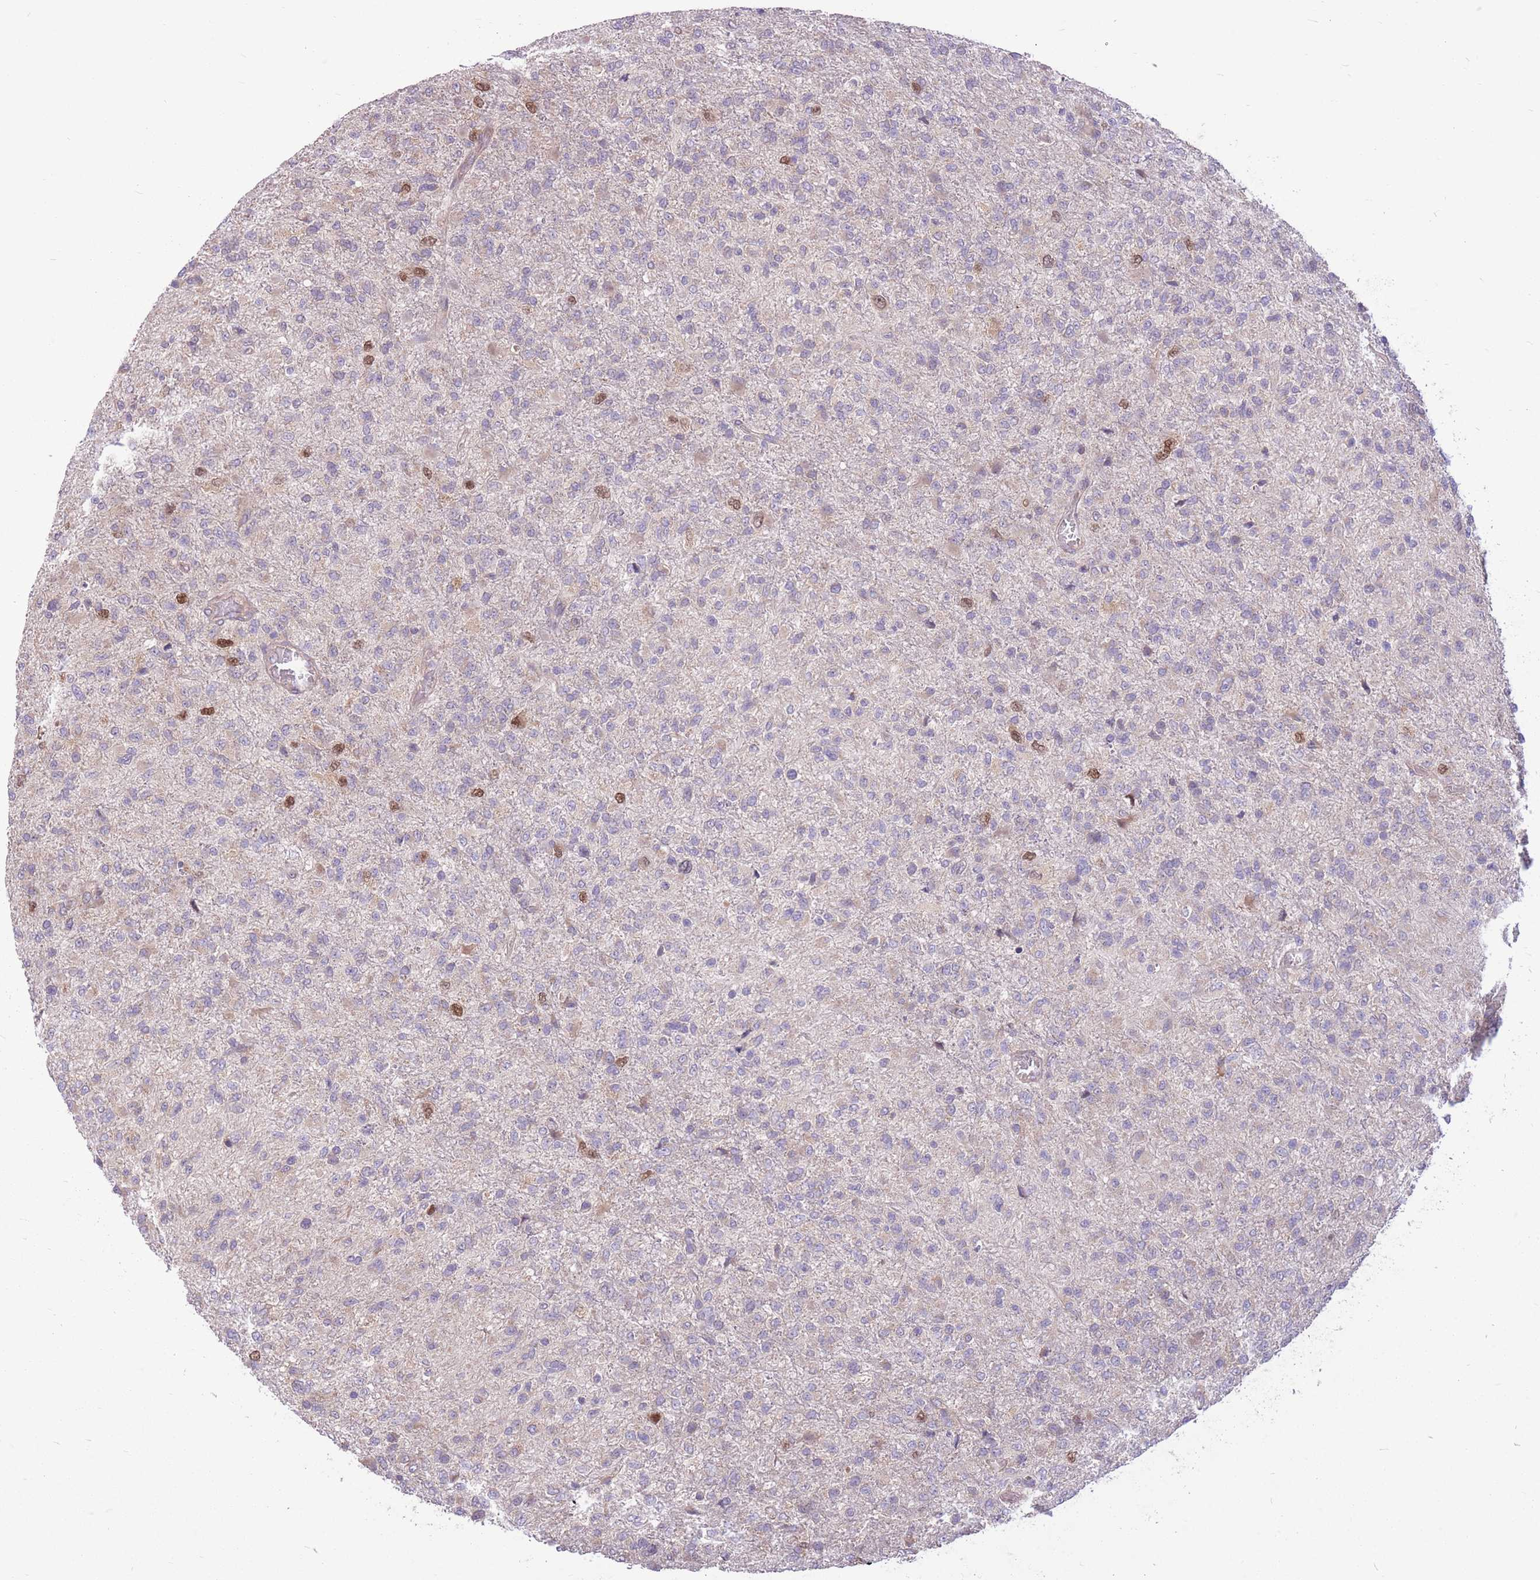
{"staining": {"intensity": "moderate", "quantity": "<25%", "location": "nuclear"}, "tissue": "glioma", "cell_type": "Tumor cells", "image_type": "cancer", "snomed": [{"axis": "morphology", "description": "Glioma, malignant, High grade"}, {"axis": "topography", "description": "Brain"}], "caption": "Immunohistochemical staining of glioma reveals low levels of moderate nuclear protein staining in about <25% of tumor cells.", "gene": "GMNN", "patient": {"sex": "female", "age": 74}}